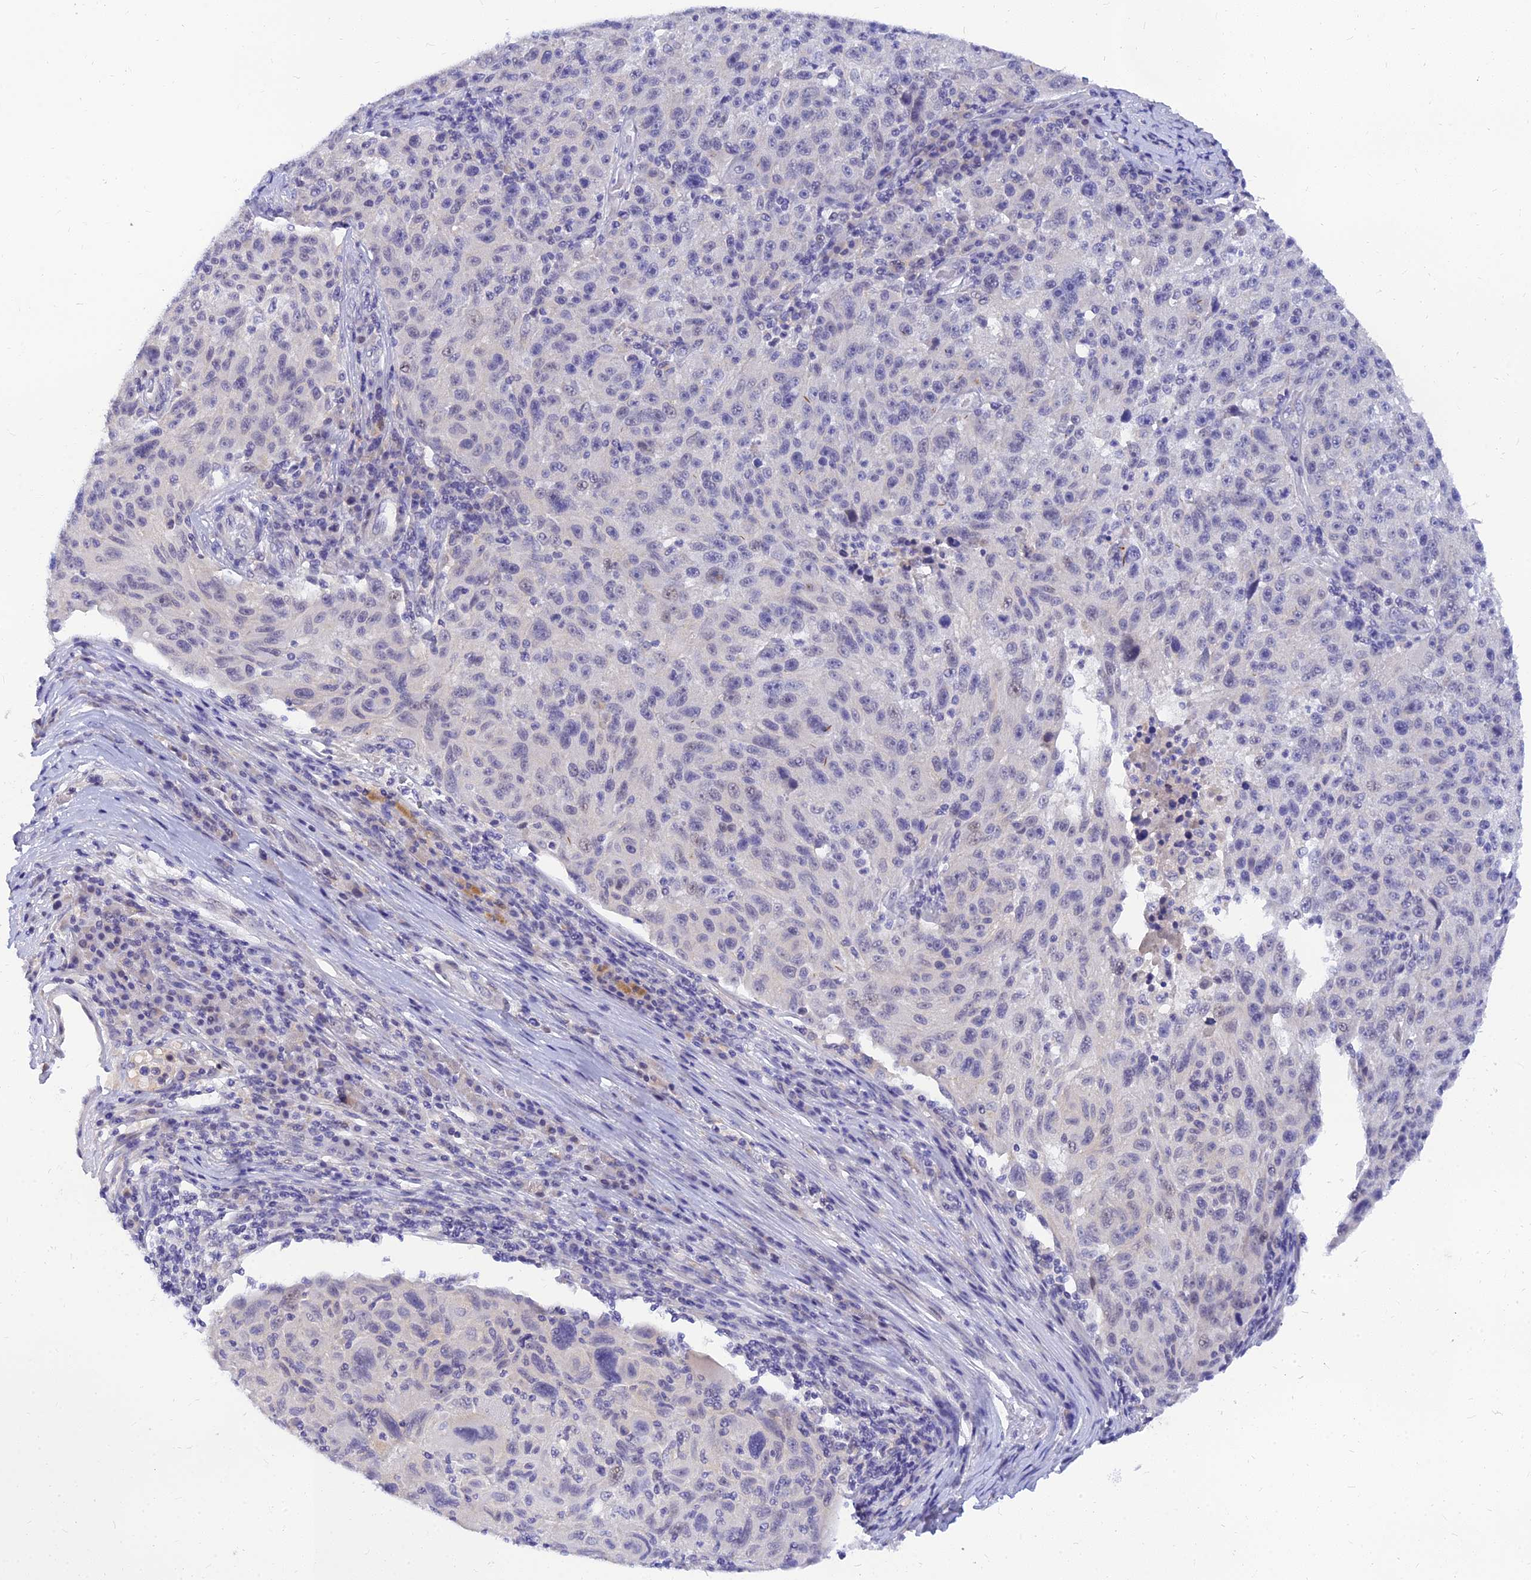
{"staining": {"intensity": "negative", "quantity": "none", "location": "none"}, "tissue": "melanoma", "cell_type": "Tumor cells", "image_type": "cancer", "snomed": [{"axis": "morphology", "description": "Malignant melanoma, NOS"}, {"axis": "topography", "description": "Skin"}], "caption": "This histopathology image is of melanoma stained with immunohistochemistry (IHC) to label a protein in brown with the nuclei are counter-stained blue. There is no staining in tumor cells.", "gene": "TMEM161B", "patient": {"sex": "male", "age": 53}}